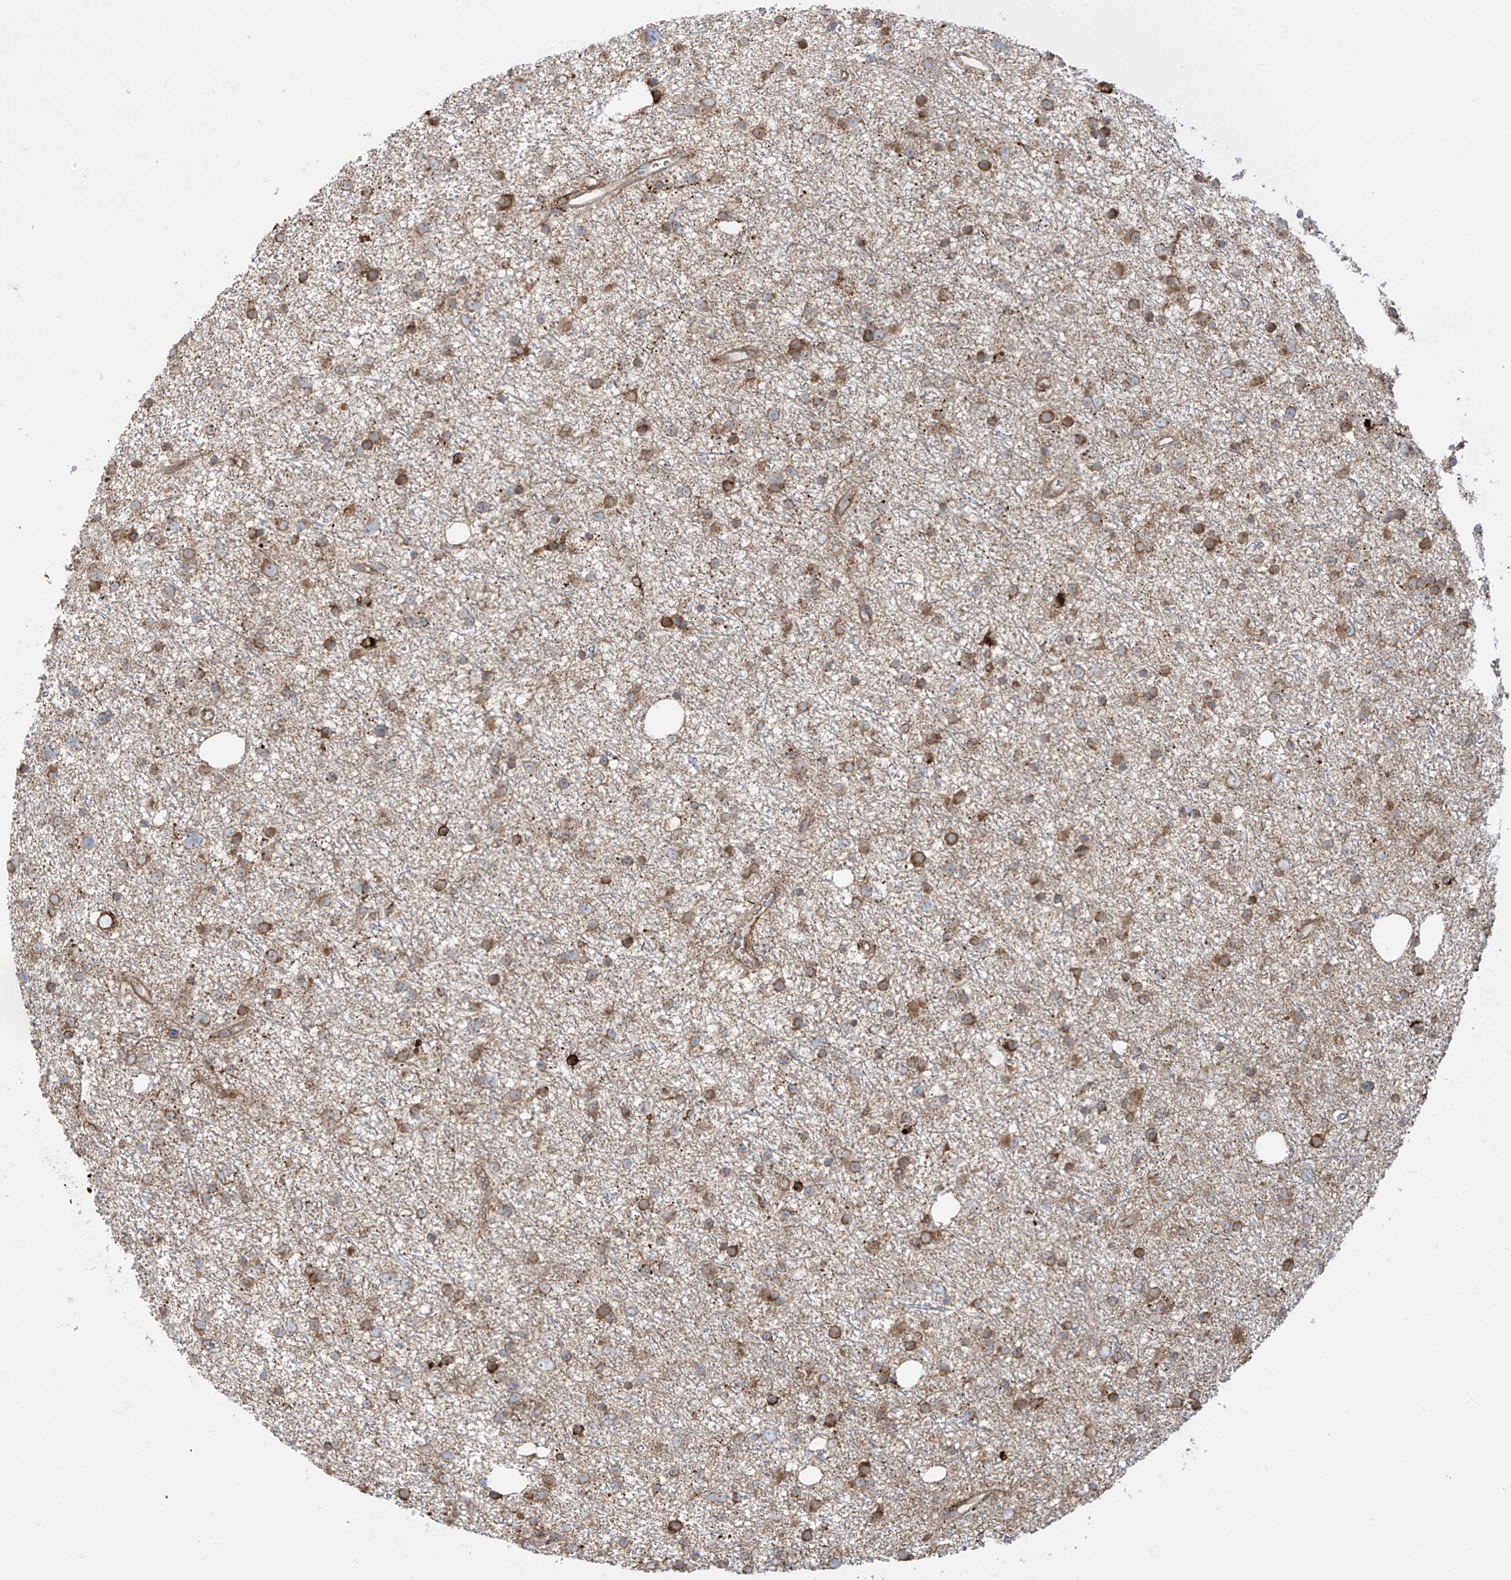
{"staining": {"intensity": "moderate", "quantity": ">75%", "location": "cytoplasmic/membranous"}, "tissue": "glioma", "cell_type": "Tumor cells", "image_type": "cancer", "snomed": [{"axis": "morphology", "description": "Glioma, malignant, Low grade"}, {"axis": "topography", "description": "Cerebral cortex"}], "caption": "Glioma stained for a protein displays moderate cytoplasmic/membranous positivity in tumor cells.", "gene": "MX1", "patient": {"sex": "female", "age": 39}}